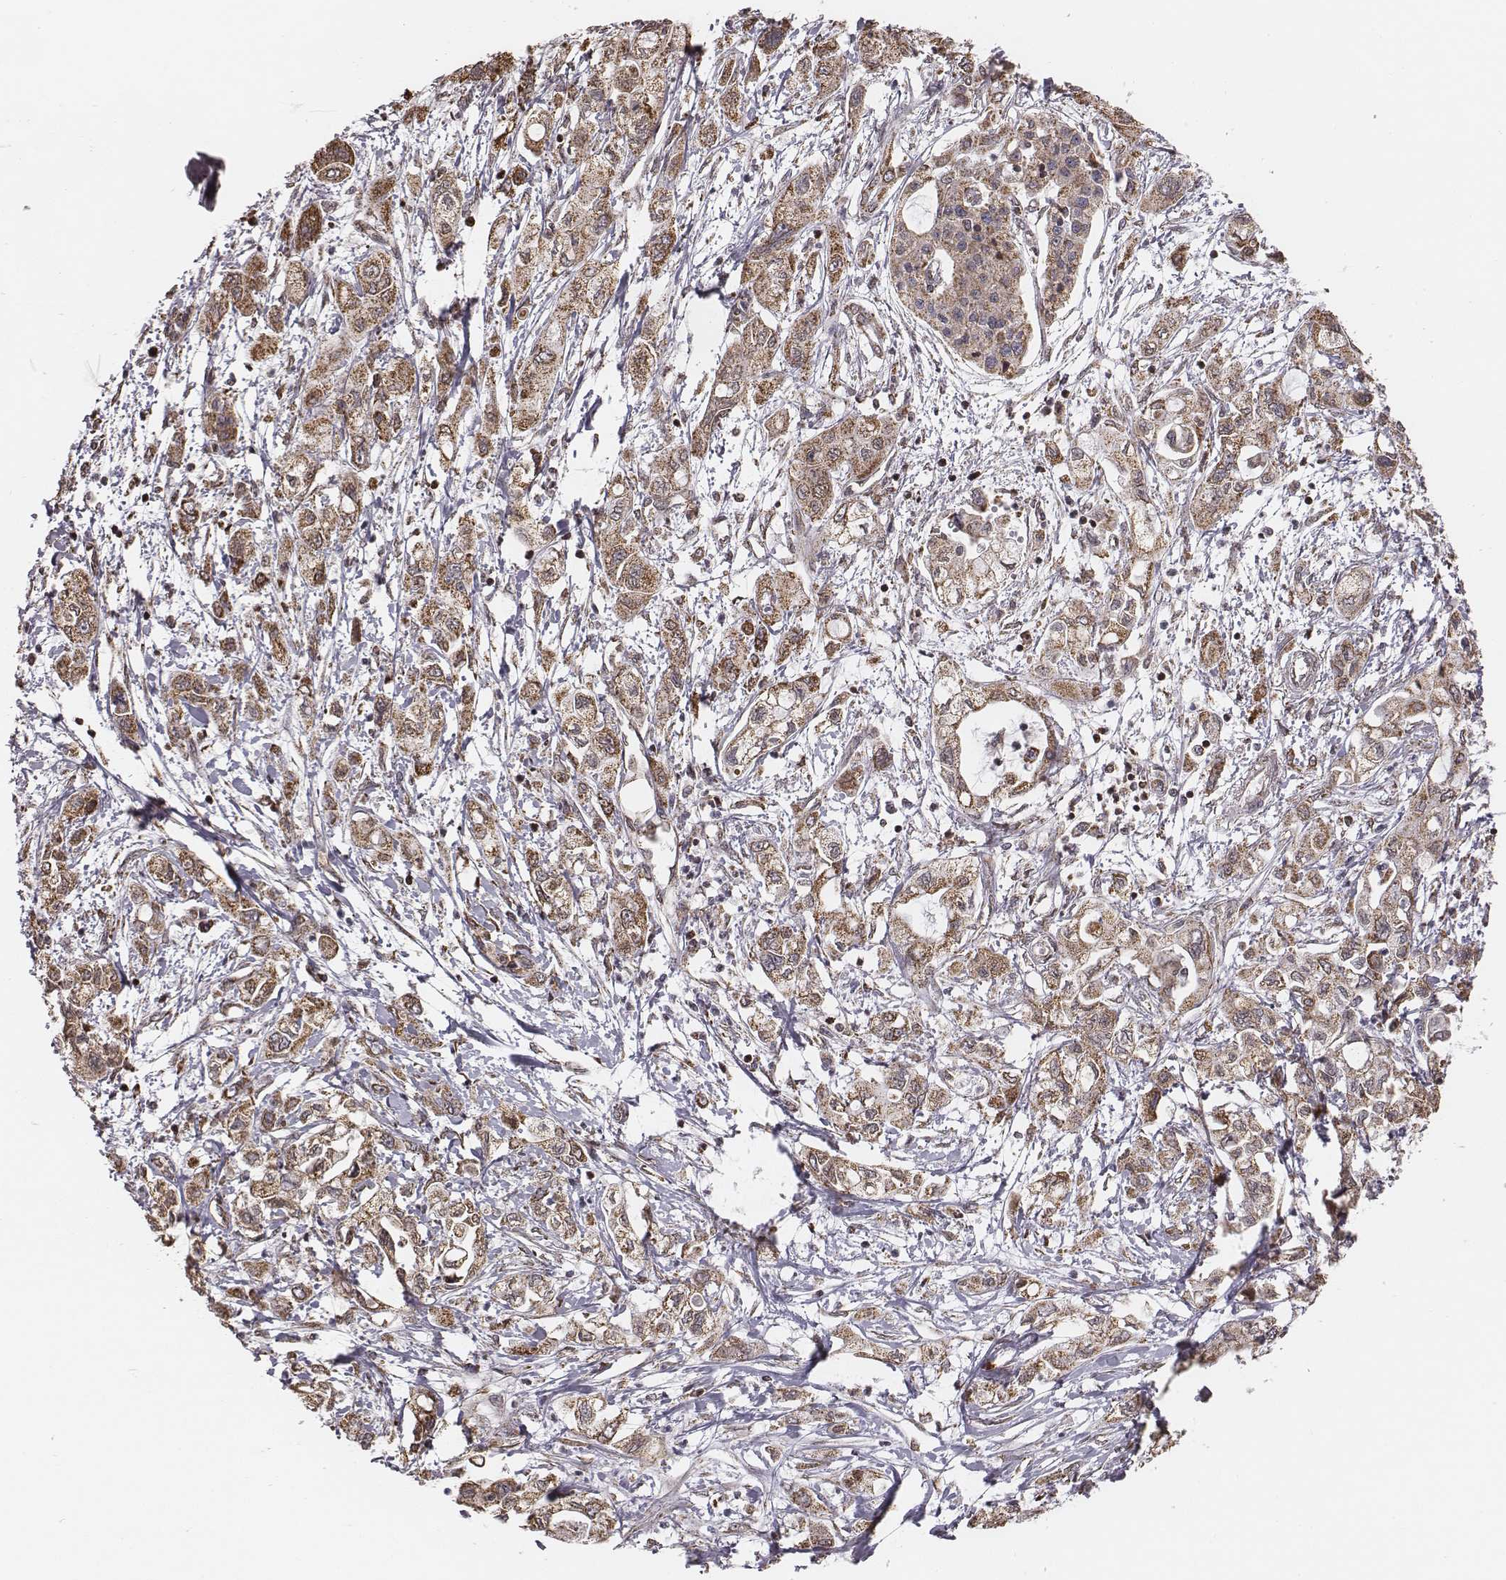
{"staining": {"intensity": "moderate", "quantity": ">75%", "location": "cytoplasmic/membranous"}, "tissue": "pancreatic cancer", "cell_type": "Tumor cells", "image_type": "cancer", "snomed": [{"axis": "morphology", "description": "Adenocarcinoma, NOS"}, {"axis": "topography", "description": "Pancreas"}], "caption": "Pancreatic cancer tissue exhibits moderate cytoplasmic/membranous staining in approximately >75% of tumor cells, visualized by immunohistochemistry.", "gene": "ACOT2", "patient": {"sex": "male", "age": 54}}